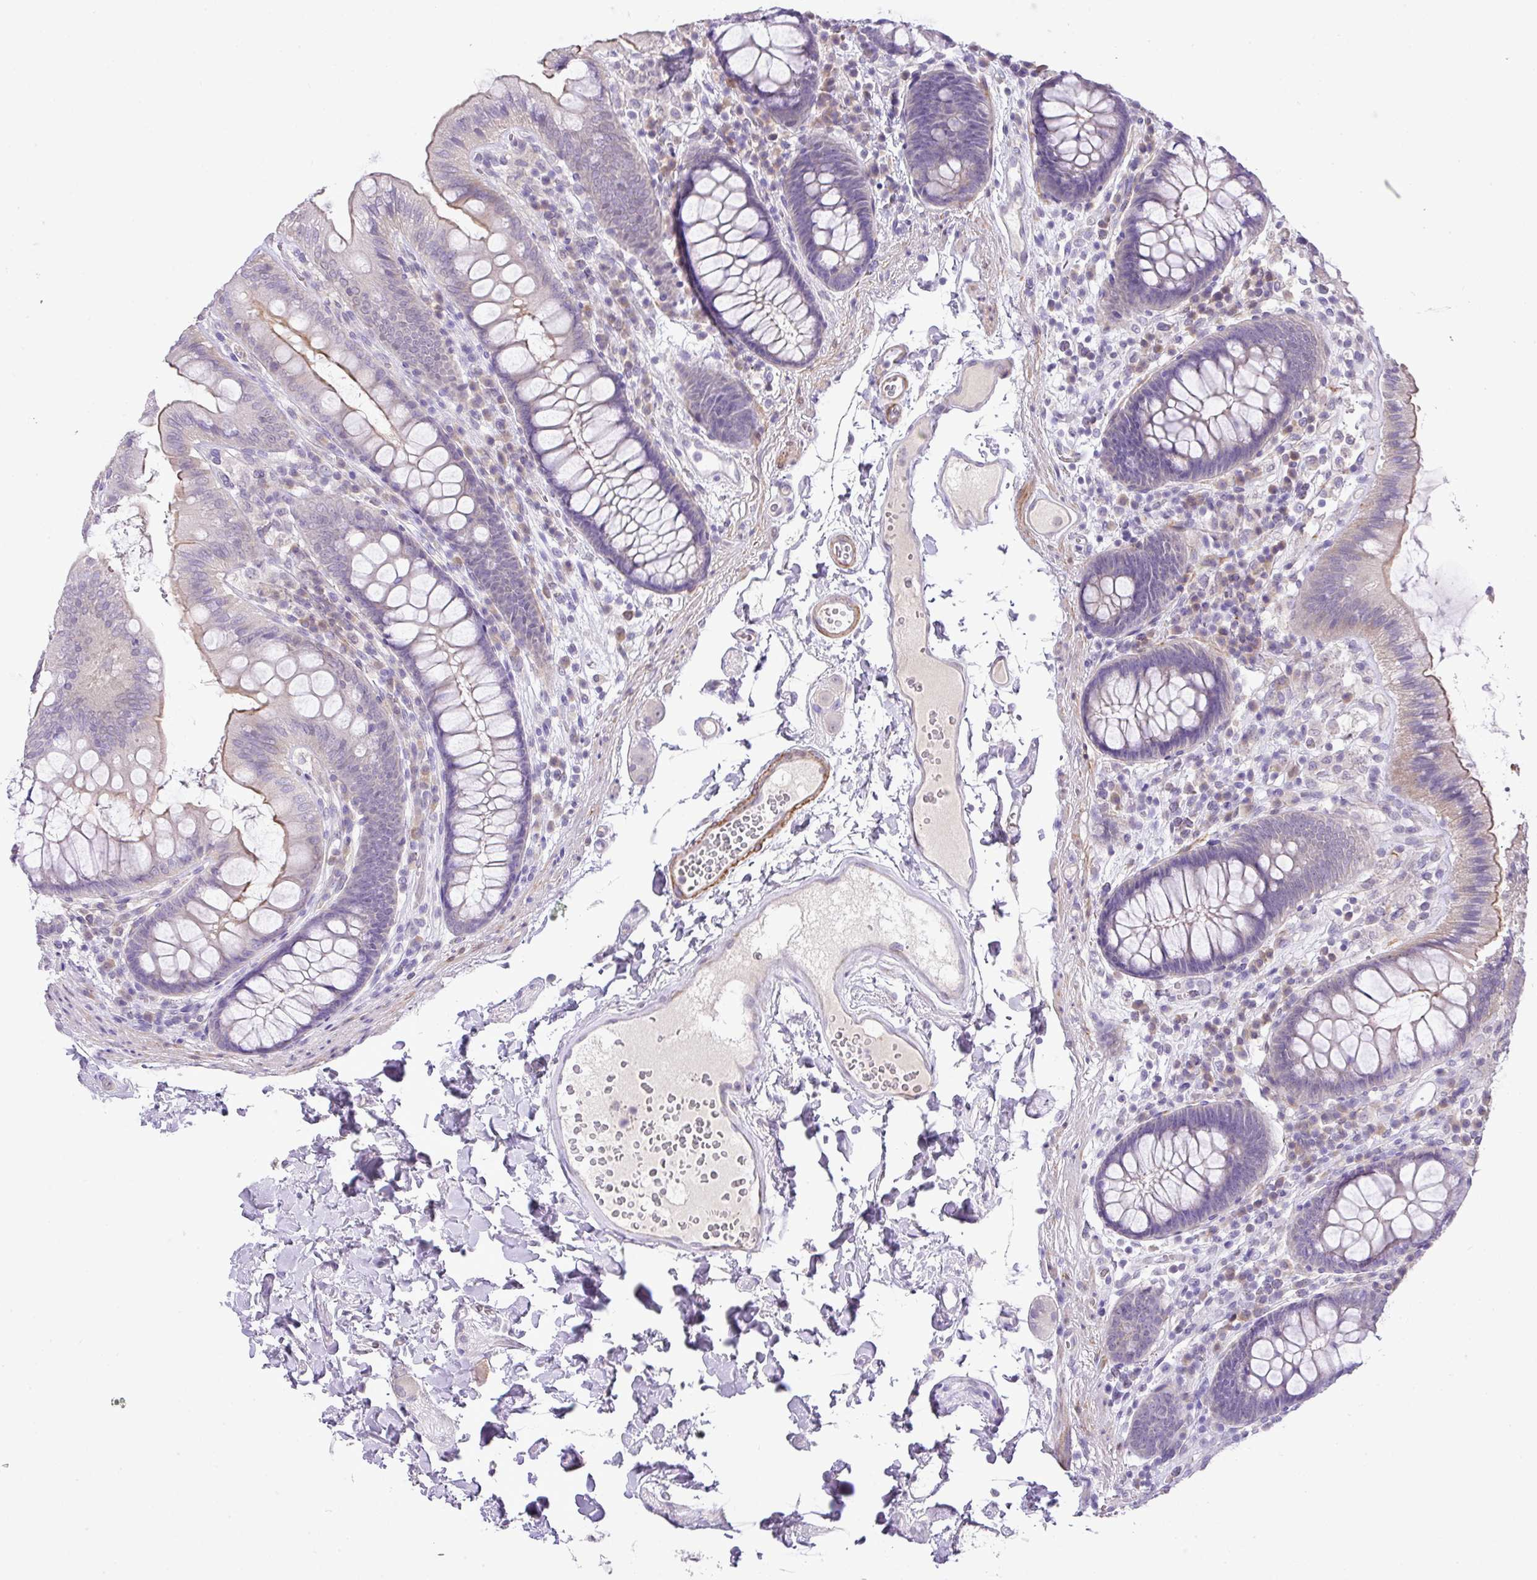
{"staining": {"intensity": "negative", "quantity": "none", "location": "none"}, "tissue": "colon", "cell_type": "Endothelial cells", "image_type": "normal", "snomed": [{"axis": "morphology", "description": "Normal tissue, NOS"}, {"axis": "topography", "description": "Colon"}], "caption": "The histopathology image demonstrates no staining of endothelial cells in normal colon.", "gene": "DIP2A", "patient": {"sex": "male", "age": 84}}